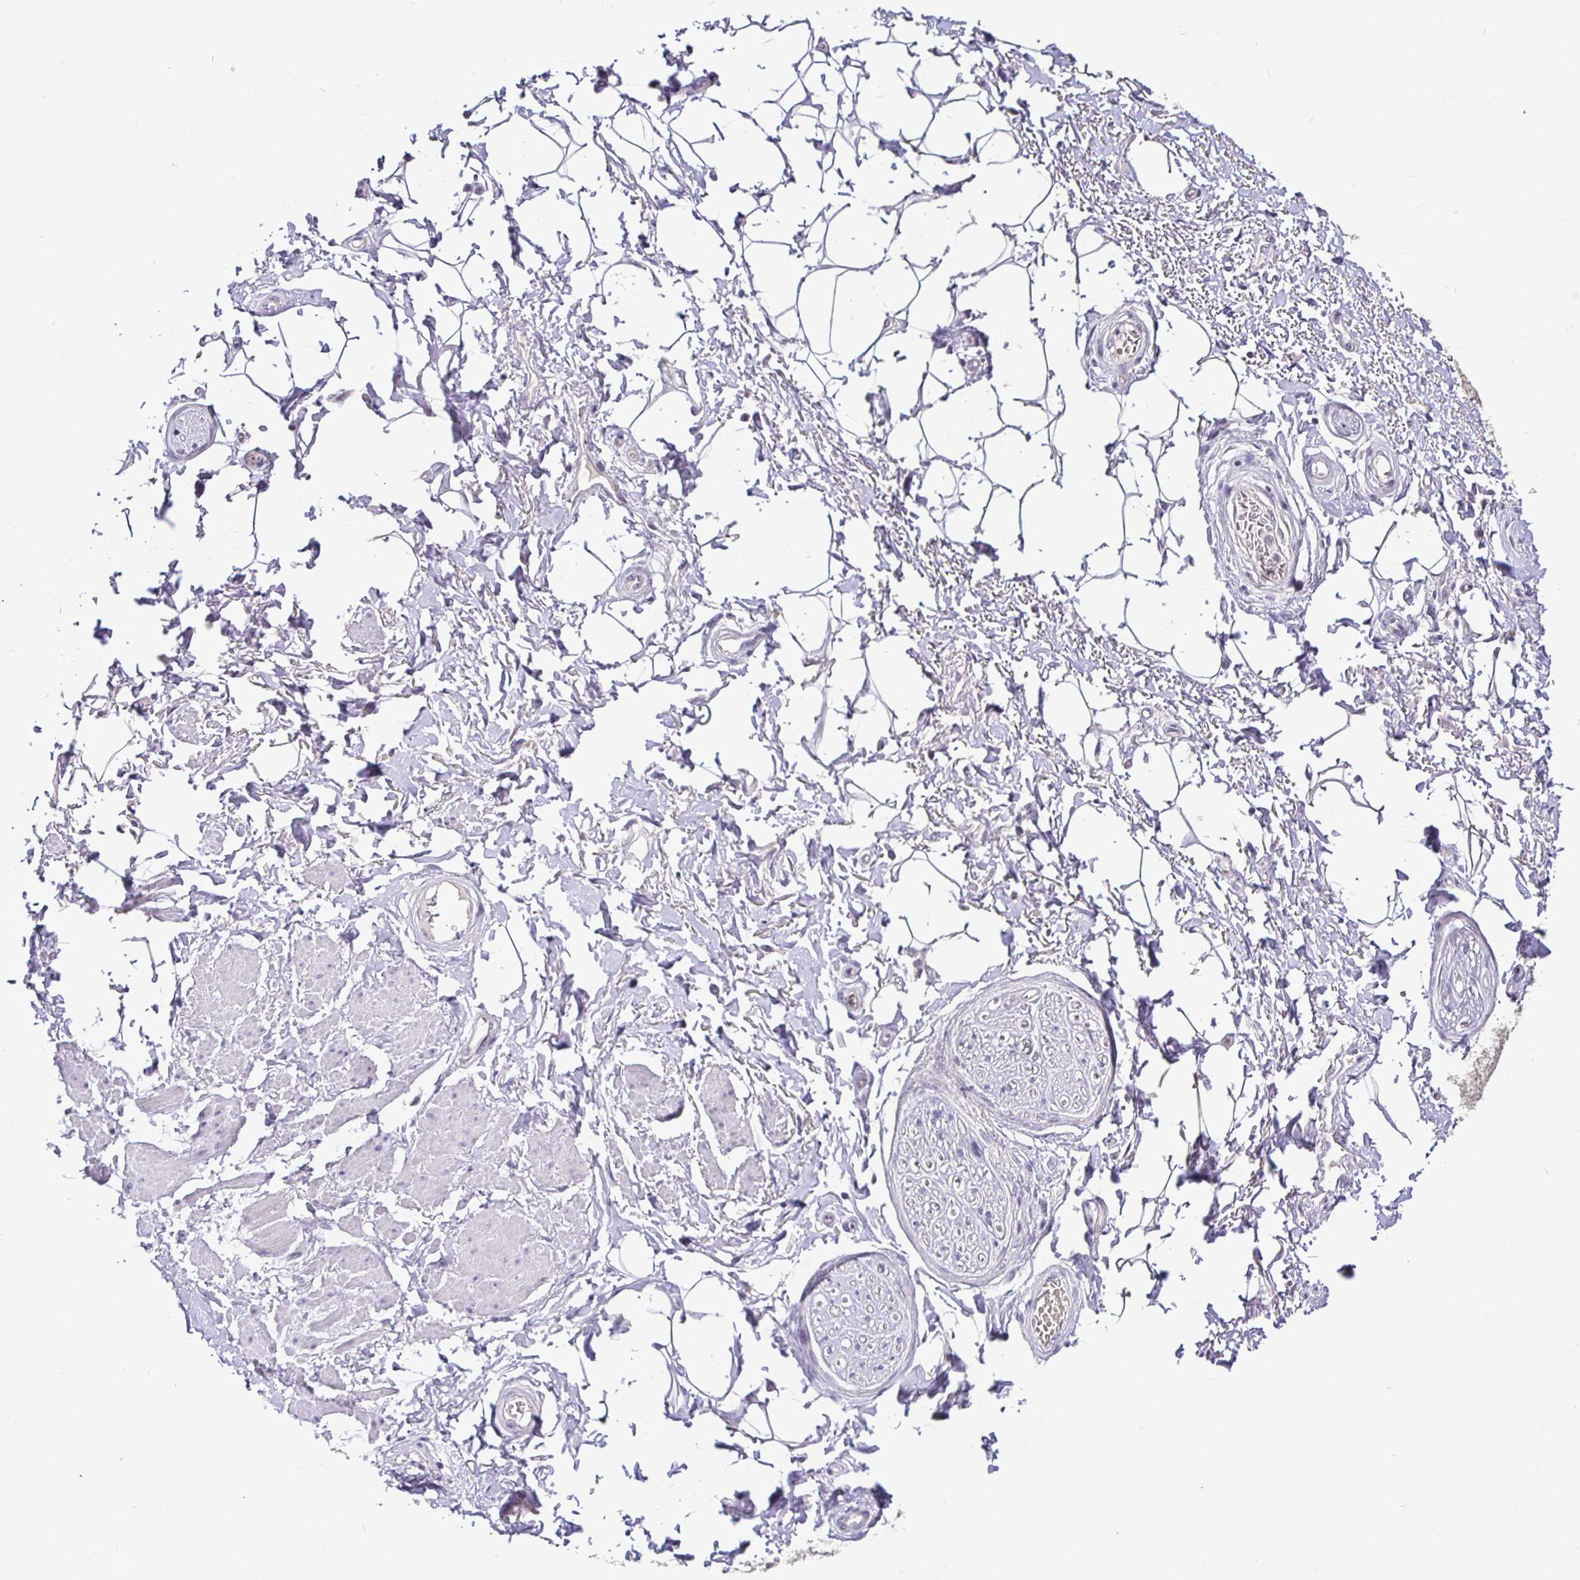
{"staining": {"intensity": "negative", "quantity": "none", "location": "none"}, "tissue": "adipose tissue", "cell_type": "Adipocytes", "image_type": "normal", "snomed": [{"axis": "morphology", "description": "Normal tissue, NOS"}, {"axis": "topography", "description": "Peripheral nerve tissue"}], "caption": "Protein analysis of normal adipose tissue displays no significant positivity in adipocytes.", "gene": "NUP188", "patient": {"sex": "male", "age": 51}}